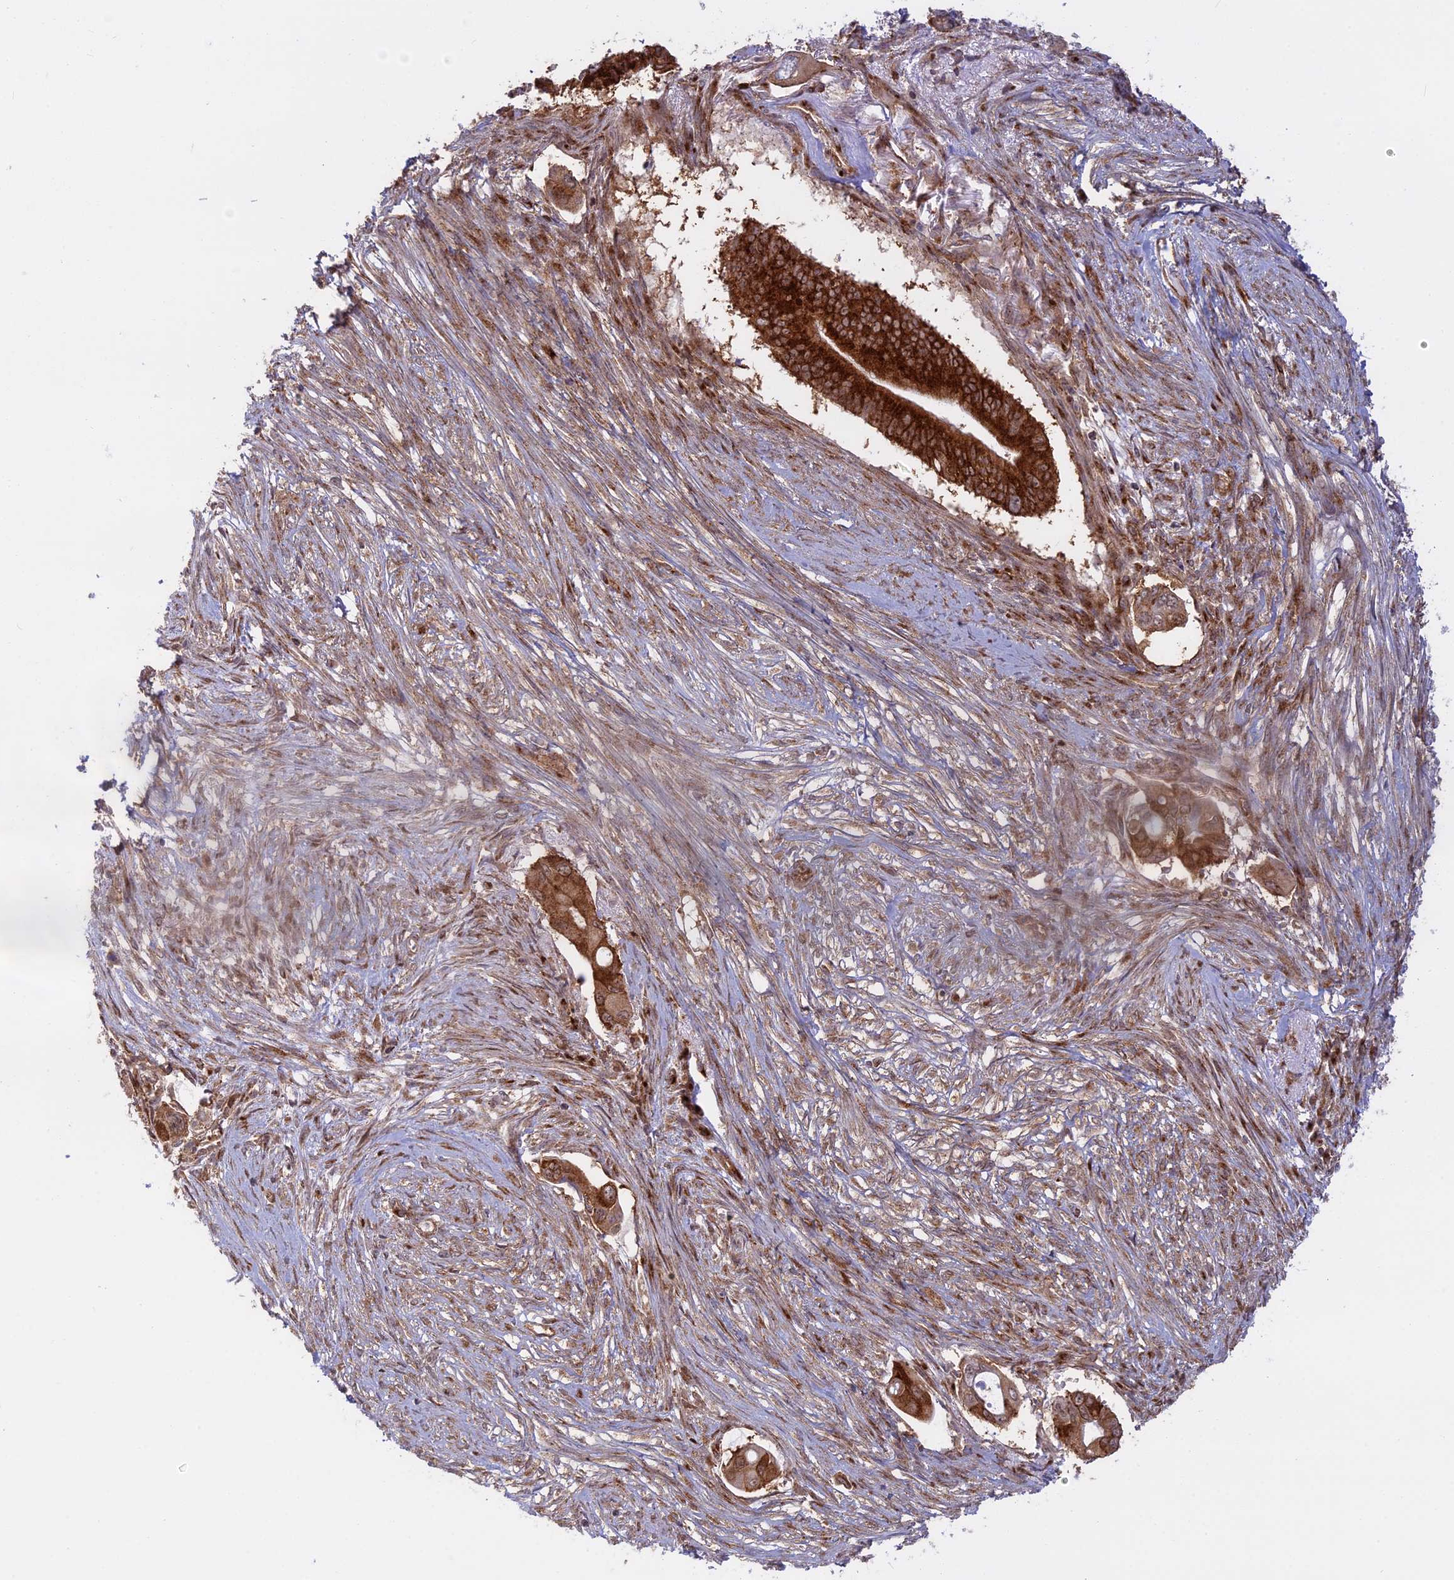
{"staining": {"intensity": "strong", "quantity": ">75%", "location": "cytoplasmic/membranous"}, "tissue": "pancreatic cancer", "cell_type": "Tumor cells", "image_type": "cancer", "snomed": [{"axis": "morphology", "description": "Adenocarcinoma, NOS"}, {"axis": "topography", "description": "Pancreas"}], "caption": "DAB (3,3'-diaminobenzidine) immunohistochemical staining of human adenocarcinoma (pancreatic) displays strong cytoplasmic/membranous protein staining in approximately >75% of tumor cells.", "gene": "CLINT1", "patient": {"sex": "male", "age": 68}}